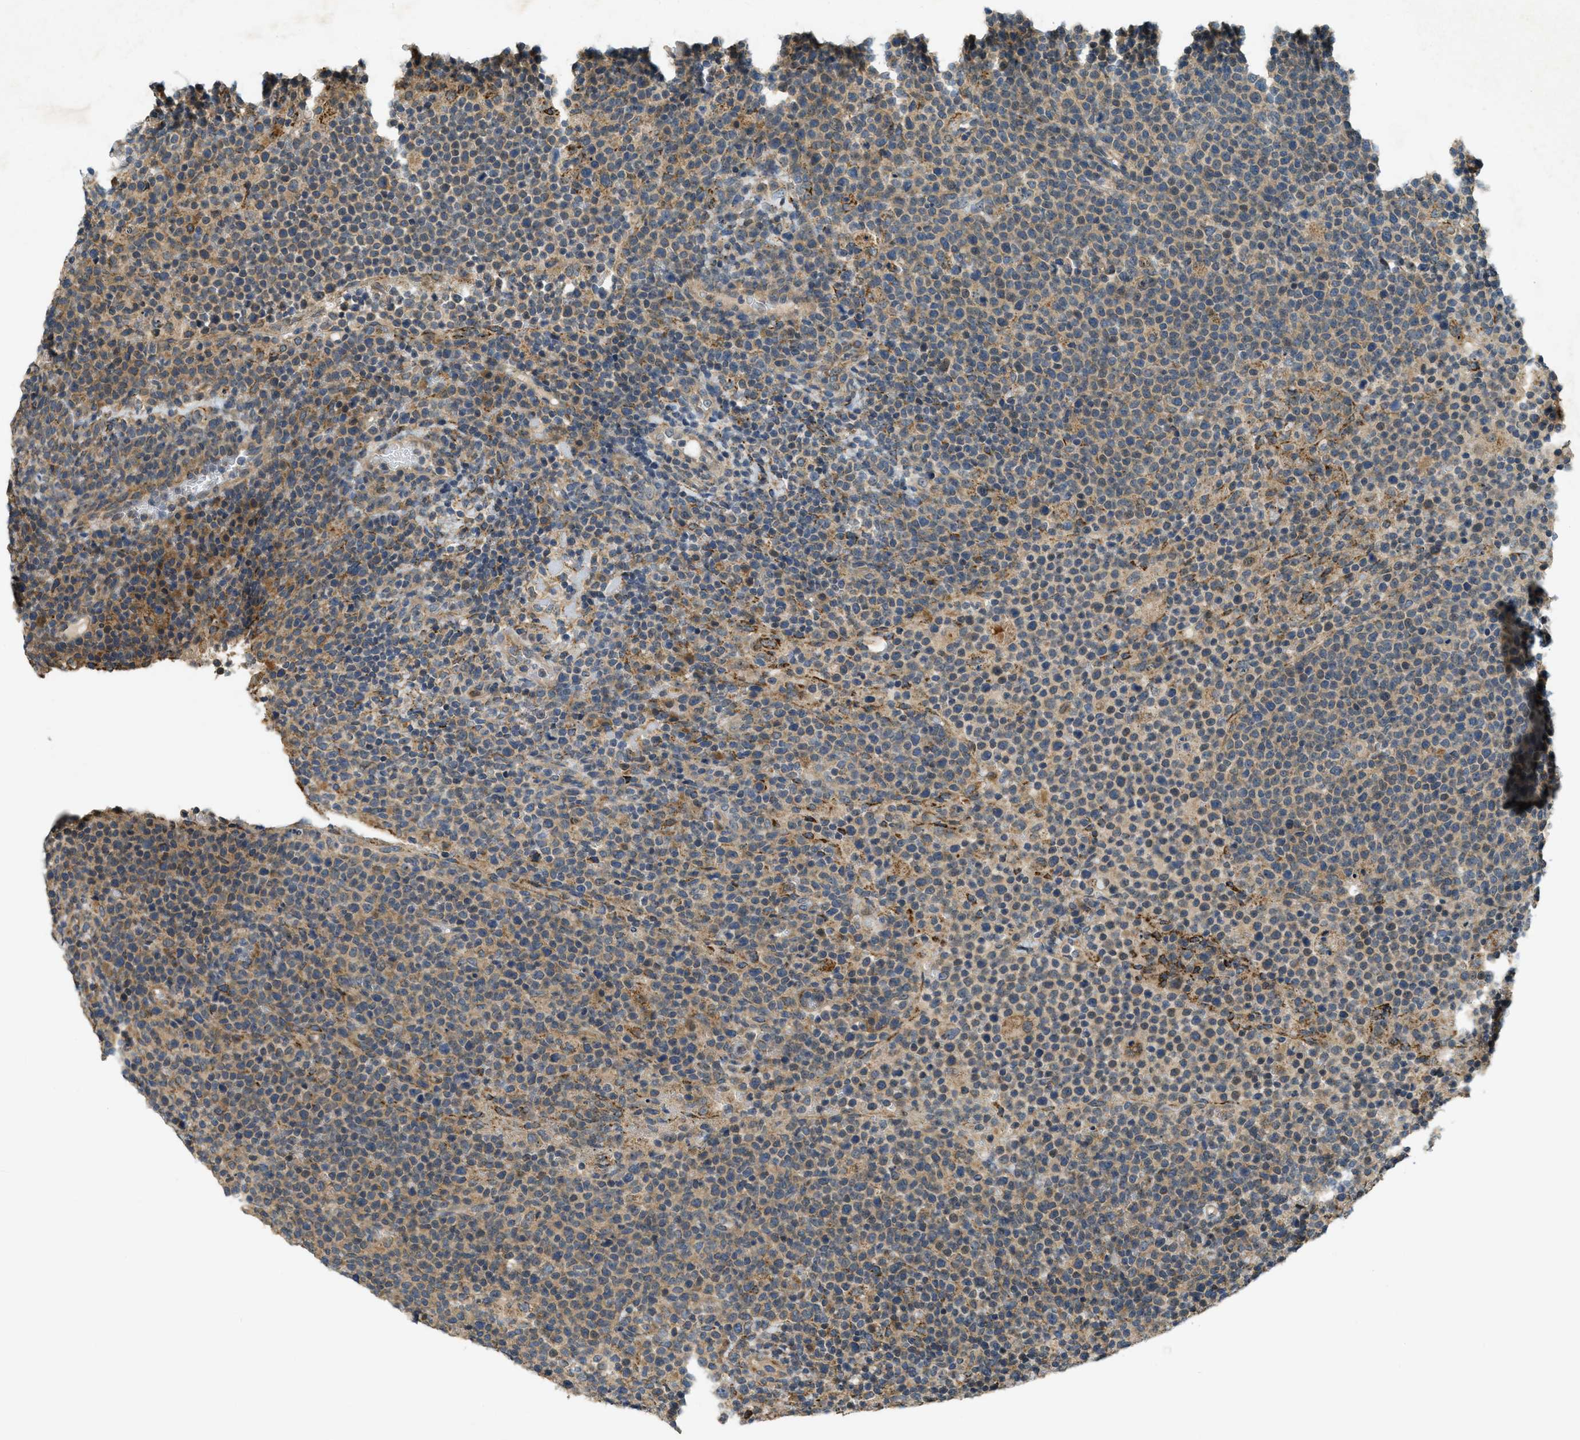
{"staining": {"intensity": "weak", "quantity": "25%-75%", "location": "cytoplasmic/membranous"}, "tissue": "lymphoma", "cell_type": "Tumor cells", "image_type": "cancer", "snomed": [{"axis": "morphology", "description": "Malignant lymphoma, non-Hodgkin's type, High grade"}, {"axis": "topography", "description": "Lymph node"}], "caption": "Immunohistochemistry (IHC) (DAB (3,3'-diaminobenzidine)) staining of human high-grade malignant lymphoma, non-Hodgkin's type demonstrates weak cytoplasmic/membranous protein expression in approximately 25%-75% of tumor cells. Nuclei are stained in blue.", "gene": "CDKN2C", "patient": {"sex": "male", "age": 61}}